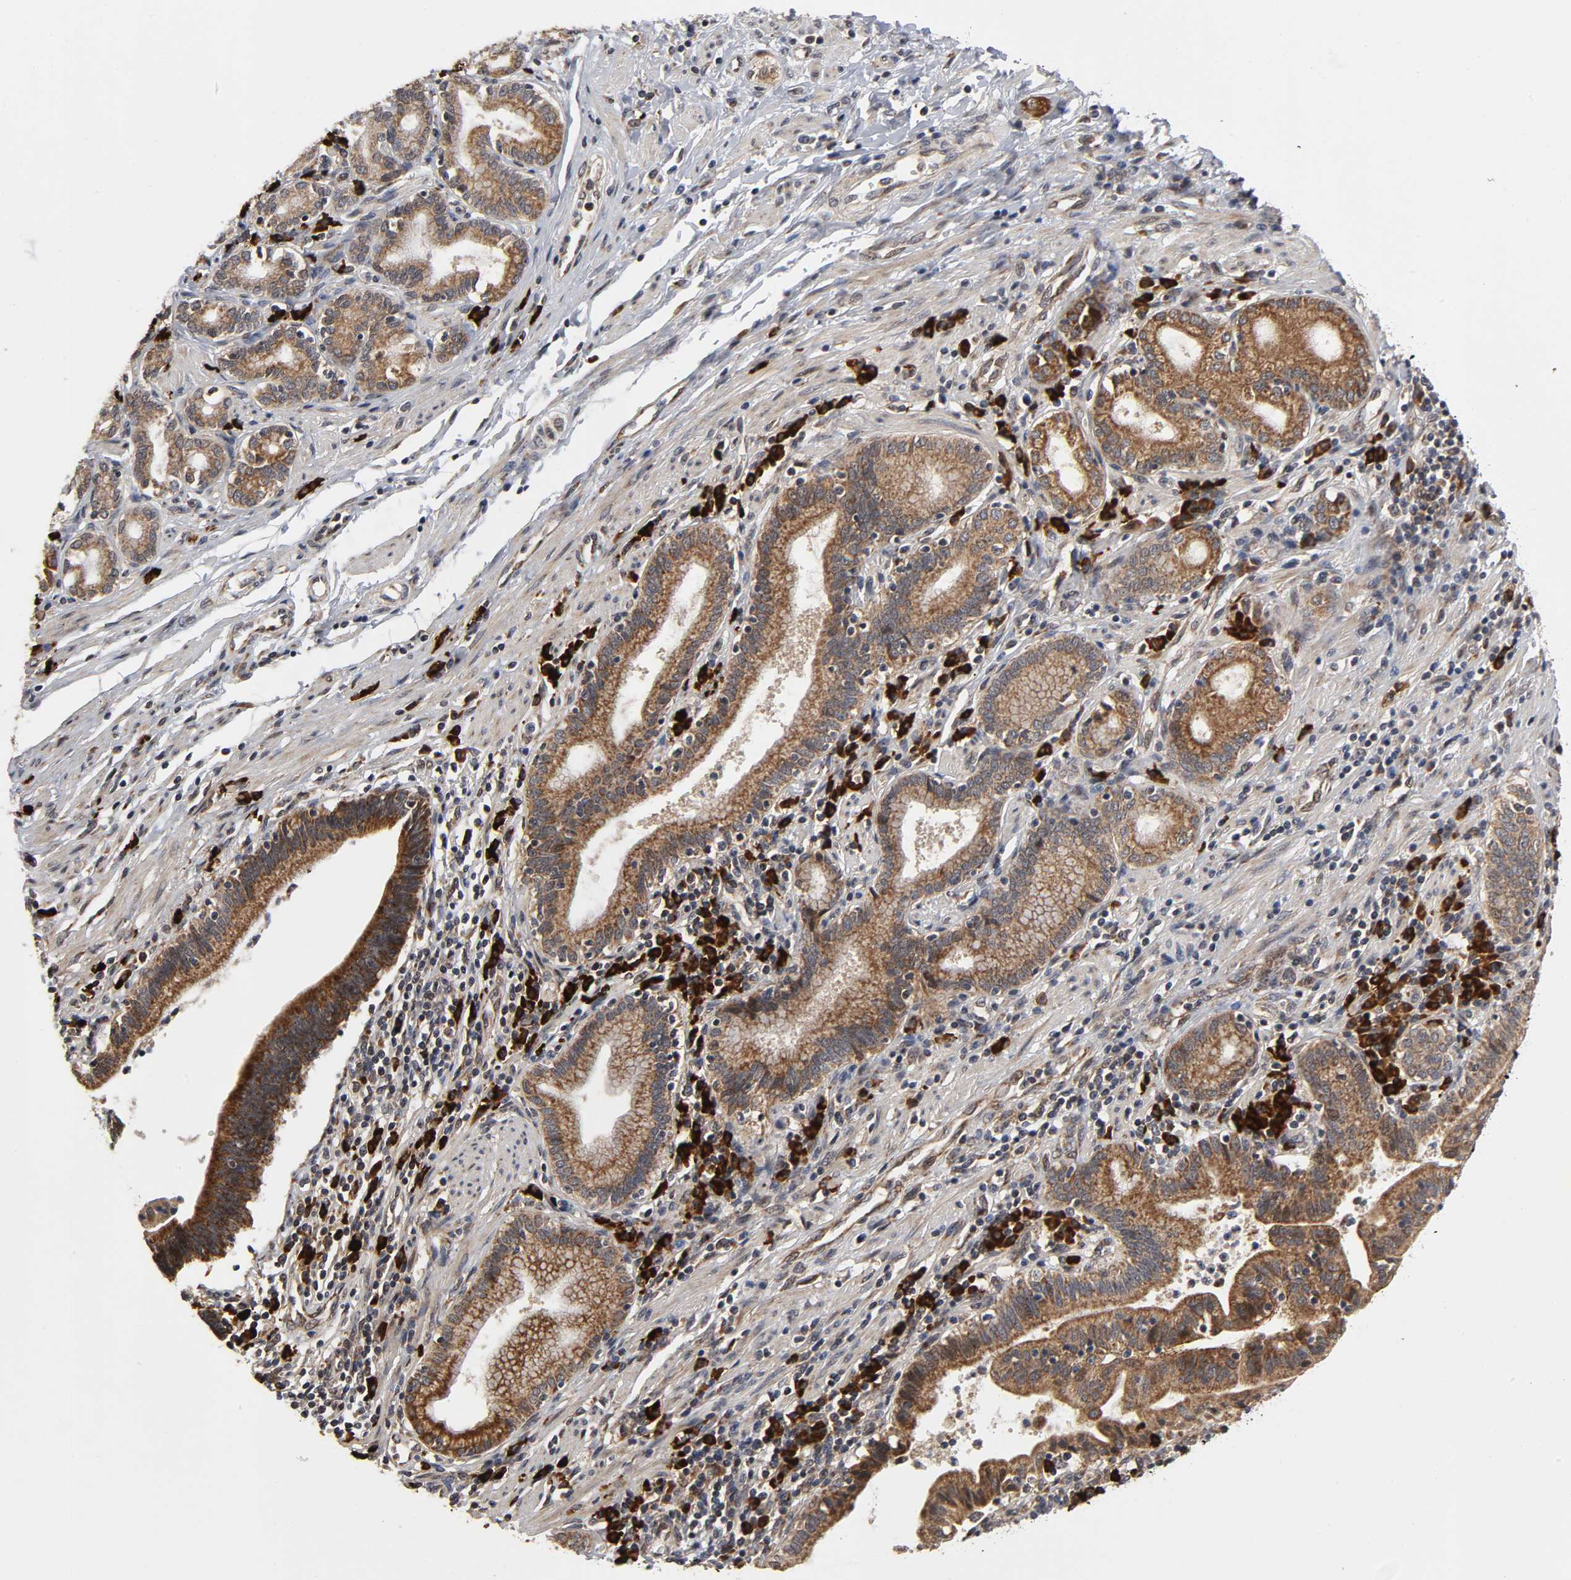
{"staining": {"intensity": "strong", "quantity": ">75%", "location": "cytoplasmic/membranous"}, "tissue": "pancreatic cancer", "cell_type": "Tumor cells", "image_type": "cancer", "snomed": [{"axis": "morphology", "description": "Adenocarcinoma, NOS"}, {"axis": "topography", "description": "Pancreas"}], "caption": "Immunohistochemistry of pancreatic adenocarcinoma demonstrates high levels of strong cytoplasmic/membranous staining in about >75% of tumor cells. The staining is performed using DAB brown chromogen to label protein expression. The nuclei are counter-stained blue using hematoxylin.", "gene": "SLC30A9", "patient": {"sex": "female", "age": 48}}